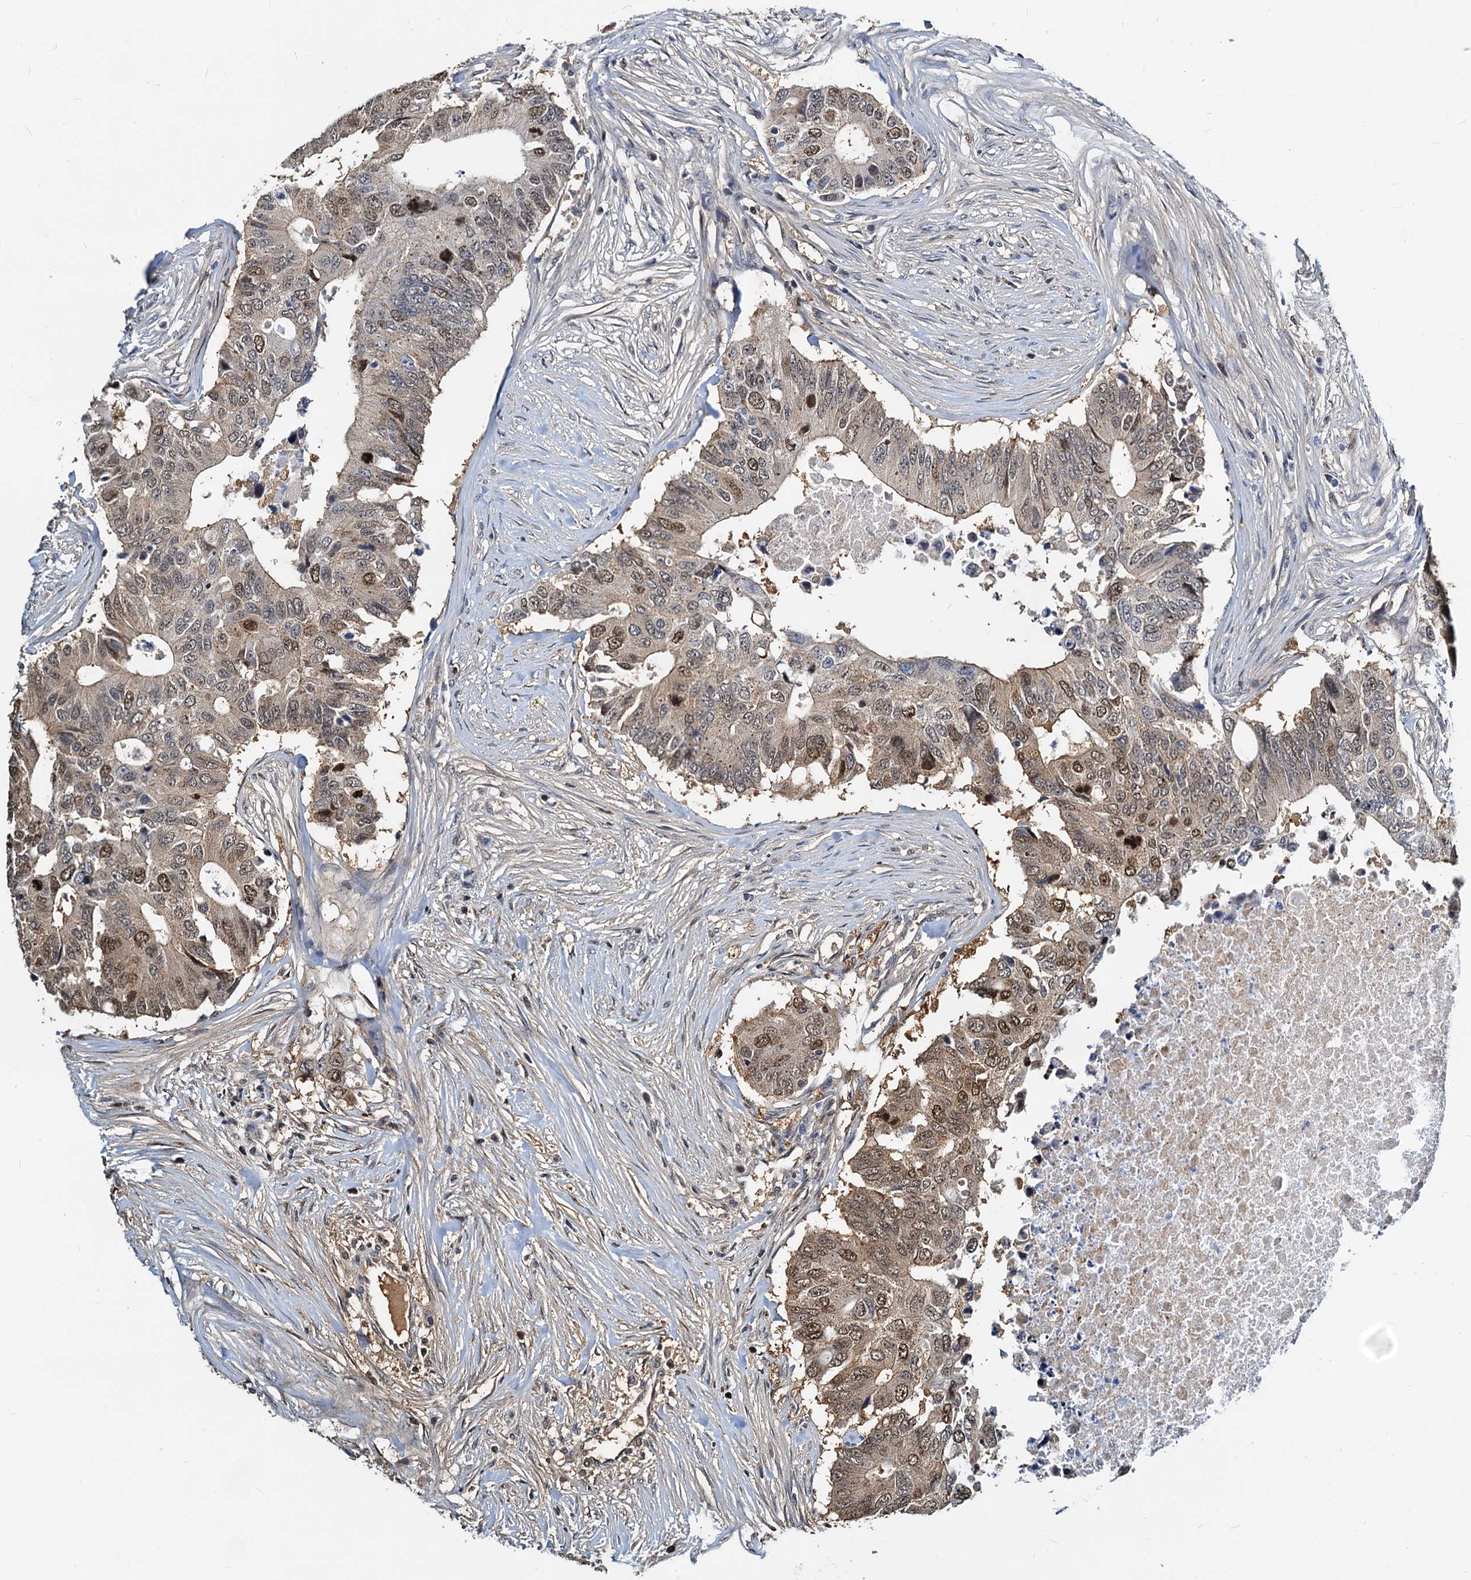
{"staining": {"intensity": "moderate", "quantity": "25%-75%", "location": "cytoplasmic/membranous,nuclear"}, "tissue": "colorectal cancer", "cell_type": "Tumor cells", "image_type": "cancer", "snomed": [{"axis": "morphology", "description": "Adenocarcinoma, NOS"}, {"axis": "topography", "description": "Colon"}], "caption": "Moderate cytoplasmic/membranous and nuclear expression for a protein is appreciated in about 25%-75% of tumor cells of colorectal adenocarcinoma using immunohistochemistry (IHC).", "gene": "PTGES3", "patient": {"sex": "male", "age": 71}}